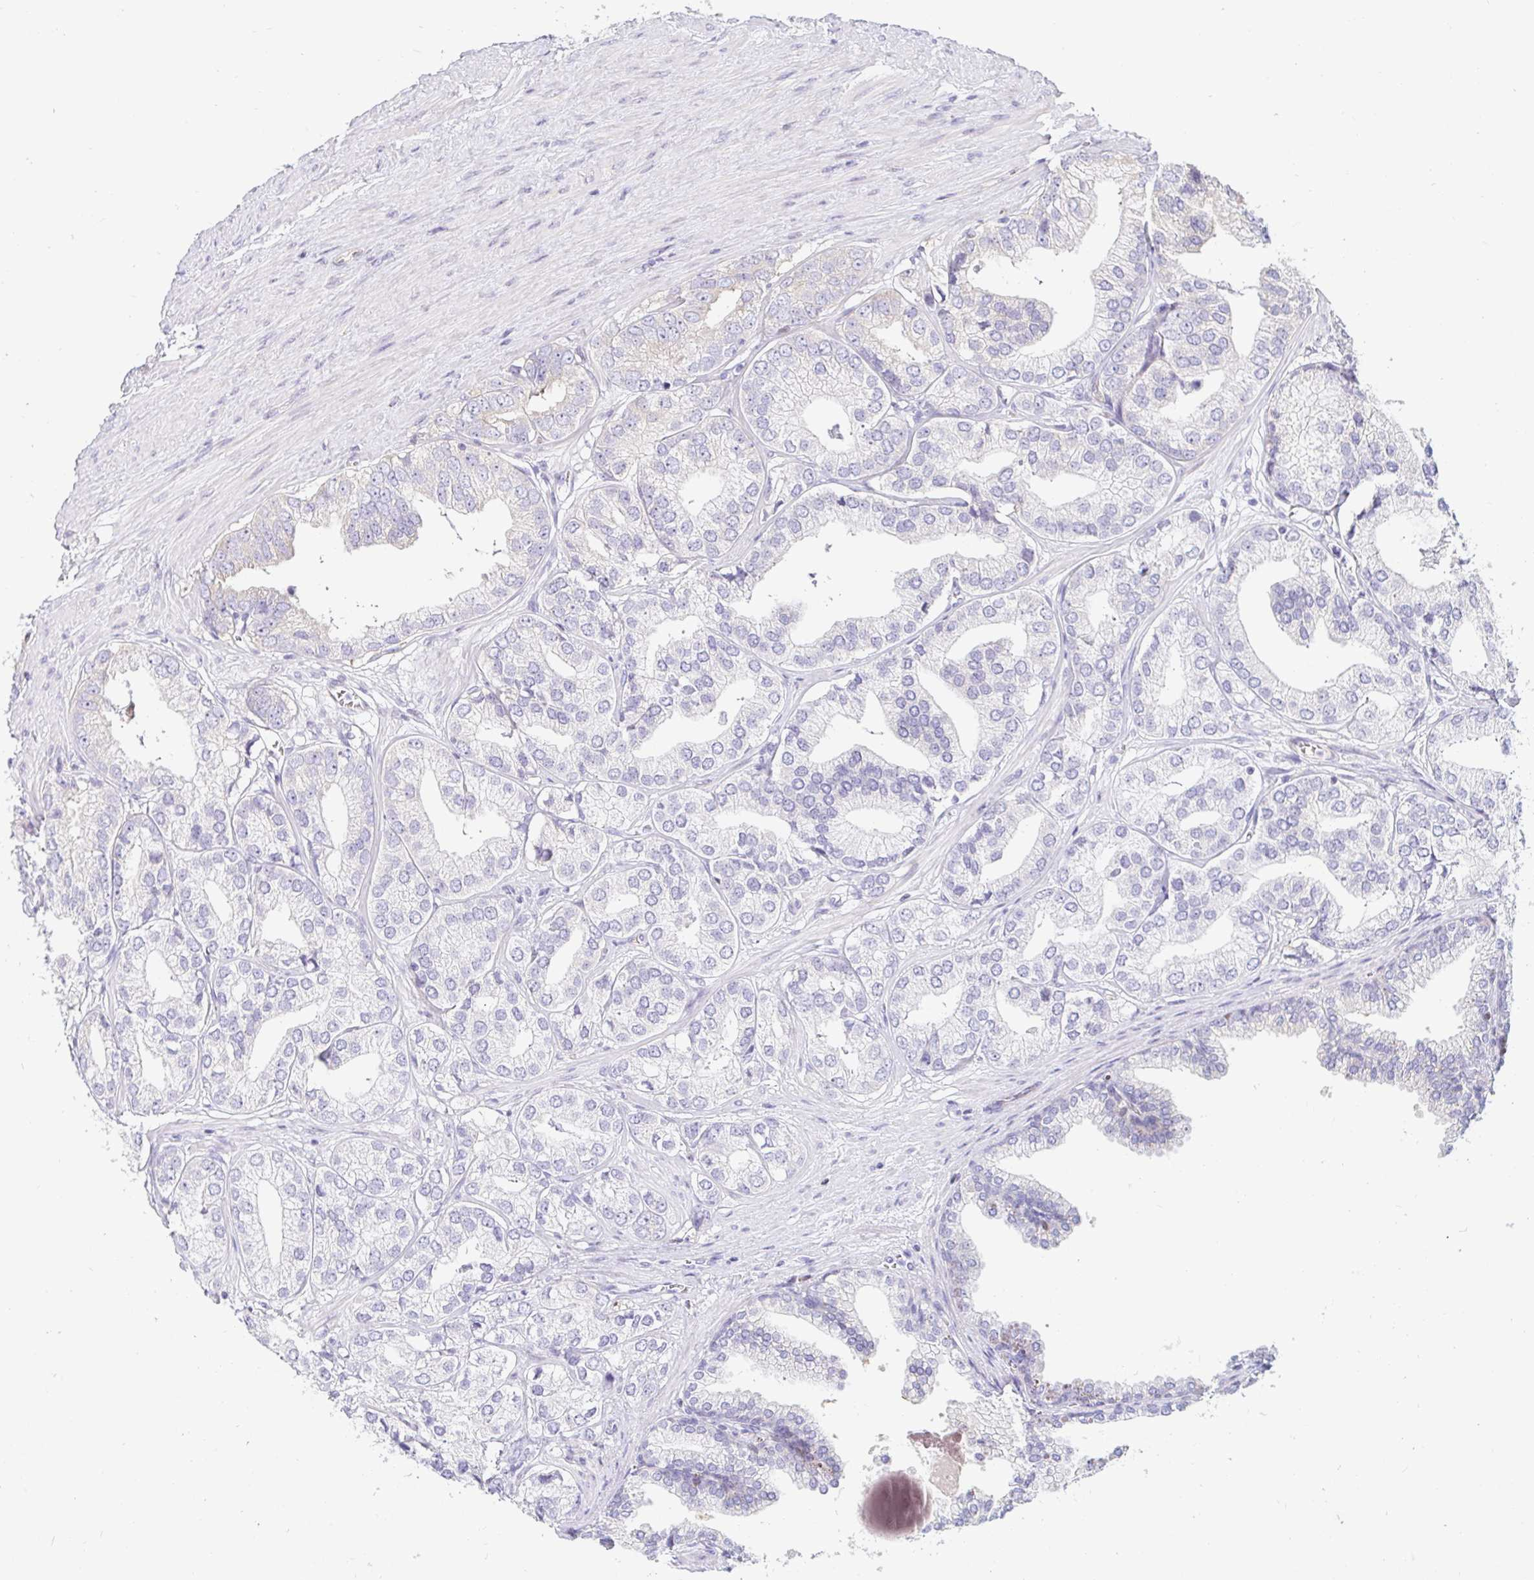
{"staining": {"intensity": "negative", "quantity": "none", "location": "none"}, "tissue": "prostate cancer", "cell_type": "Tumor cells", "image_type": "cancer", "snomed": [{"axis": "morphology", "description": "Adenocarcinoma, High grade"}, {"axis": "topography", "description": "Prostate"}], "caption": "The immunohistochemistry micrograph has no significant expression in tumor cells of prostate cancer tissue.", "gene": "CAPSL", "patient": {"sex": "male", "age": 58}}